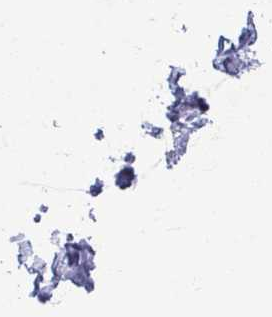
{"staining": {"intensity": "weak", "quantity": "<25%", "location": "cytoplasmic/membranous"}, "tissue": "salivary gland", "cell_type": "Glandular cells", "image_type": "normal", "snomed": [{"axis": "morphology", "description": "Normal tissue, NOS"}, {"axis": "topography", "description": "Salivary gland"}, {"axis": "topography", "description": "Peripheral nerve tissue"}], "caption": "This is an immunohistochemistry micrograph of unremarkable salivary gland. There is no expression in glandular cells.", "gene": "EID2B", "patient": {"sex": "male", "age": 38}}